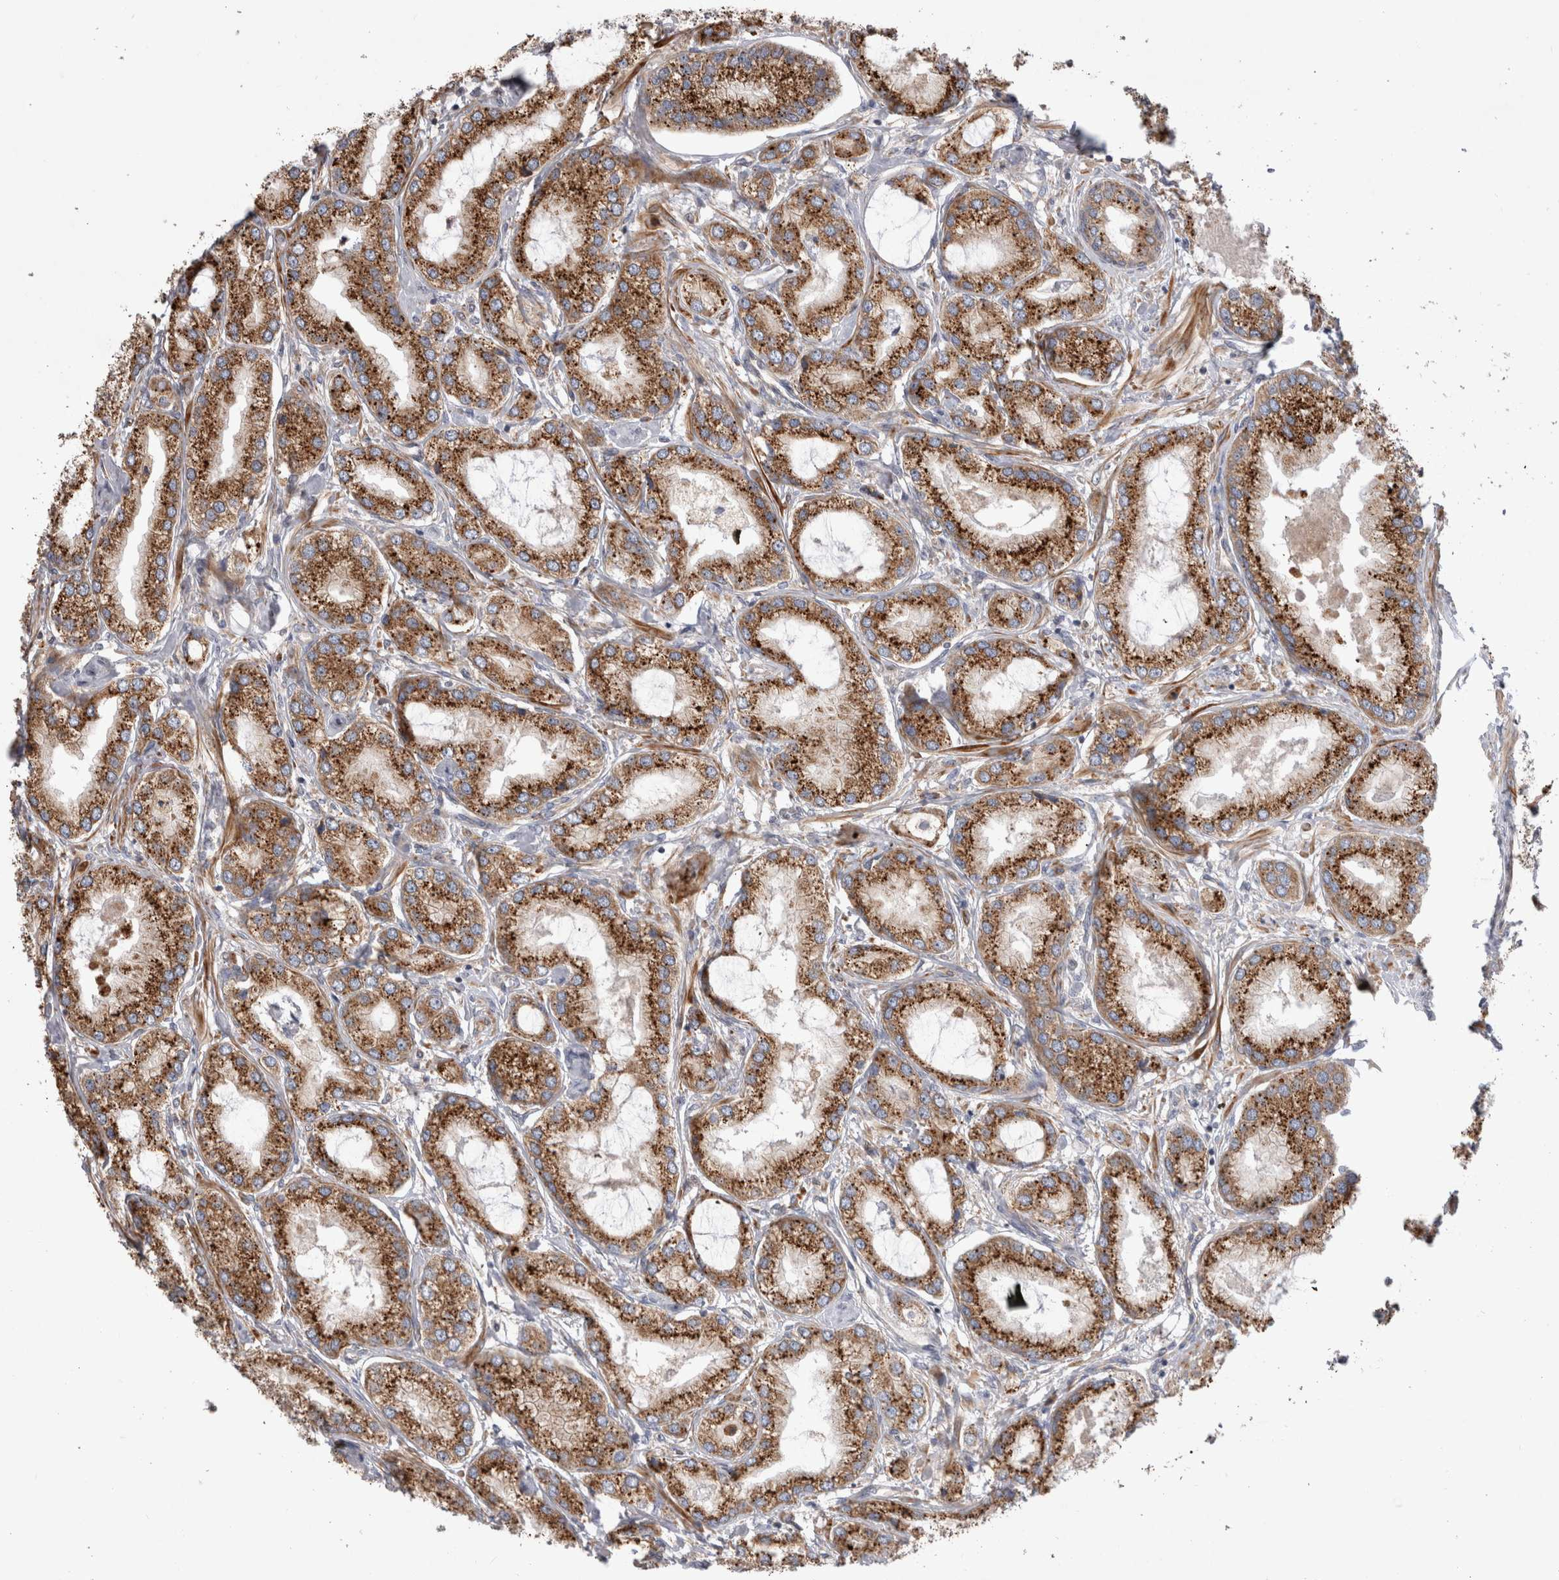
{"staining": {"intensity": "strong", "quantity": ">75%", "location": "cytoplasmic/membranous"}, "tissue": "prostate cancer", "cell_type": "Tumor cells", "image_type": "cancer", "snomed": [{"axis": "morphology", "description": "Adenocarcinoma, Low grade"}, {"axis": "topography", "description": "Prostate"}], "caption": "Adenocarcinoma (low-grade) (prostate) stained for a protein (brown) demonstrates strong cytoplasmic/membranous positive expression in about >75% of tumor cells.", "gene": "PDCD10", "patient": {"sex": "male", "age": 62}}